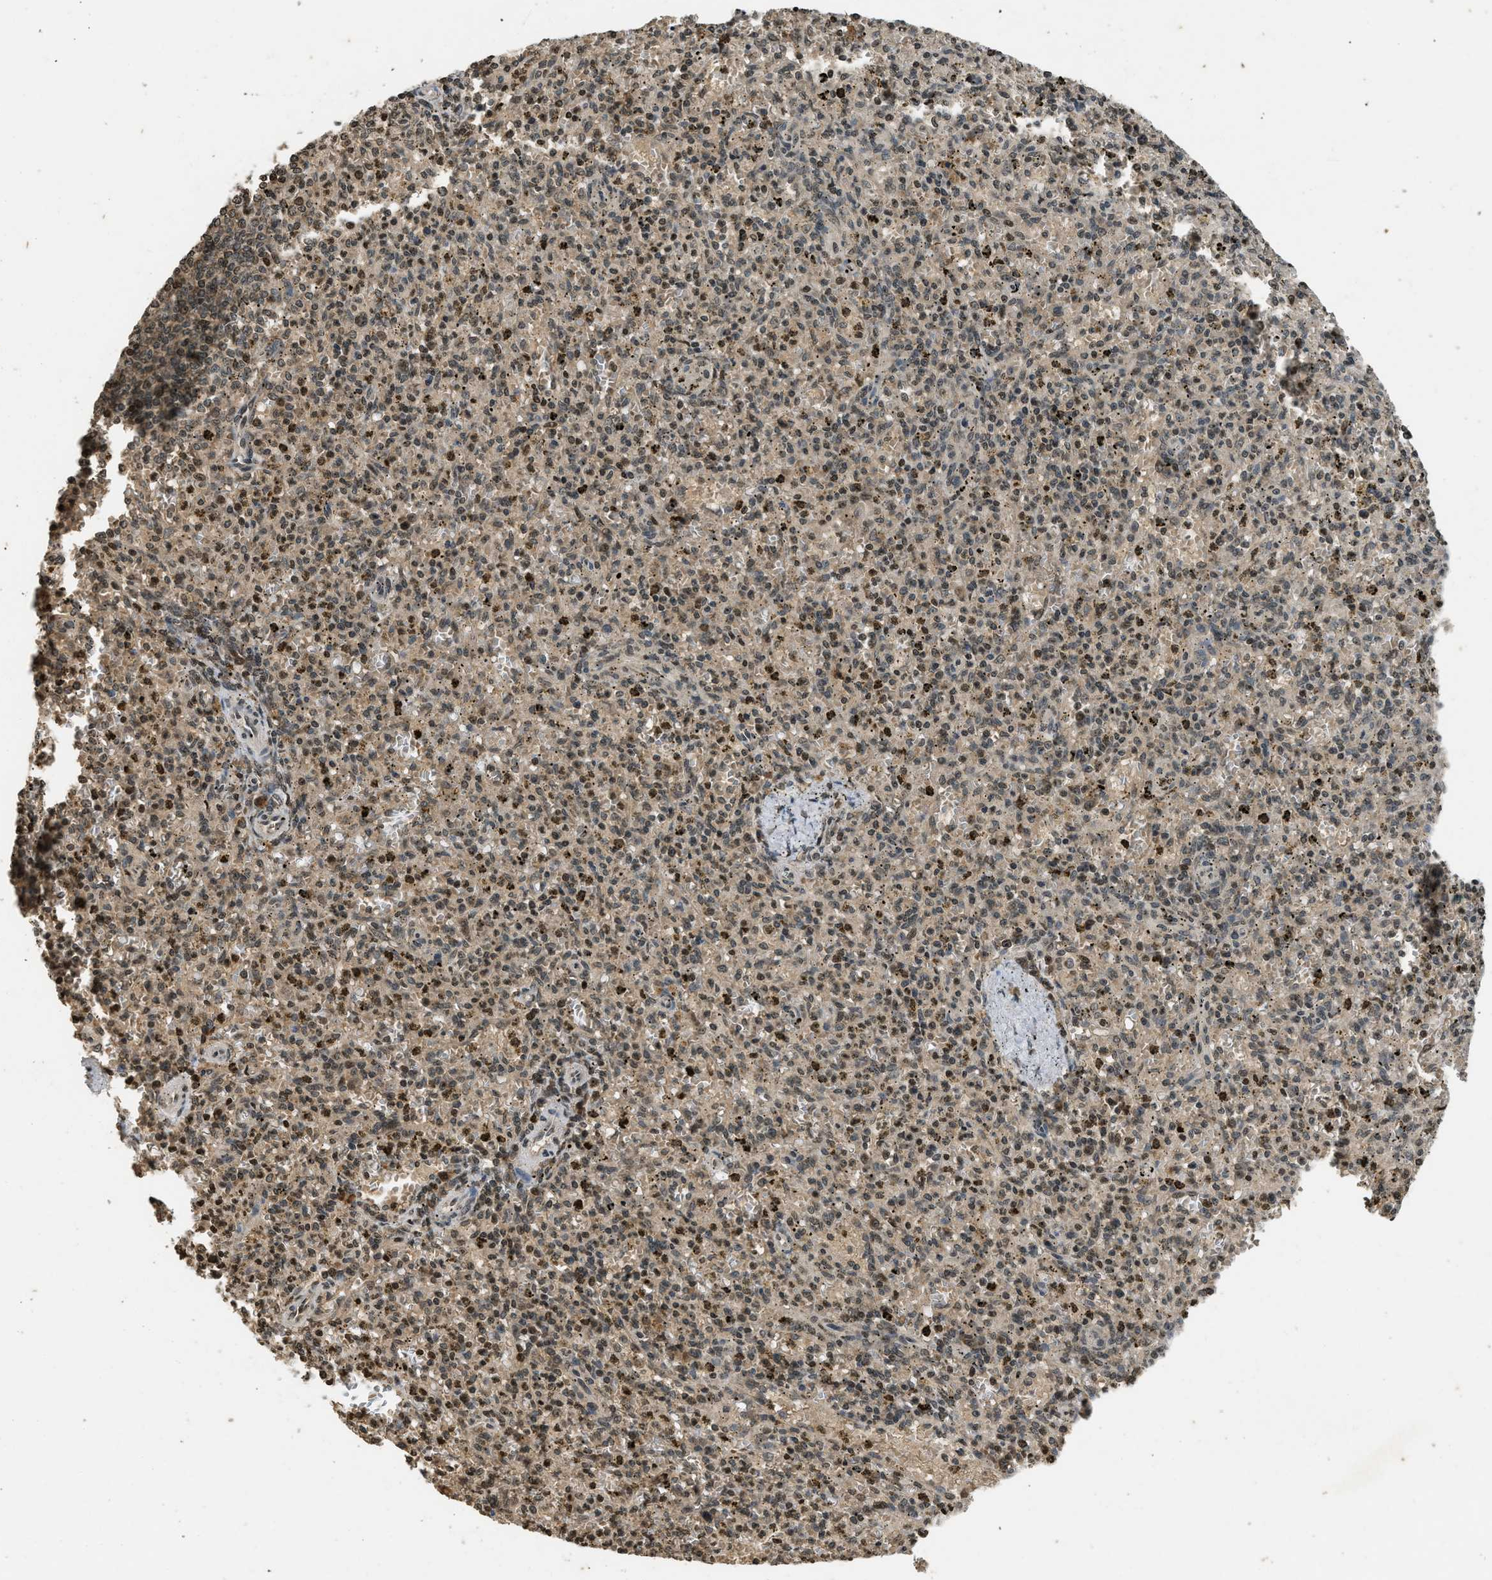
{"staining": {"intensity": "moderate", "quantity": ">75%", "location": "cytoplasmic/membranous,nuclear"}, "tissue": "spleen", "cell_type": "Cells in red pulp", "image_type": "normal", "snomed": [{"axis": "morphology", "description": "Normal tissue, NOS"}, {"axis": "topography", "description": "Spleen"}], "caption": "The histopathology image displays immunohistochemical staining of benign spleen. There is moderate cytoplasmic/membranous,nuclear staining is seen in about >75% of cells in red pulp. The staining was performed using DAB (3,3'-diaminobenzidine), with brown indicating positive protein expression. Nuclei are stained blue with hematoxylin.", "gene": "SIAH1", "patient": {"sex": "male", "age": 72}}